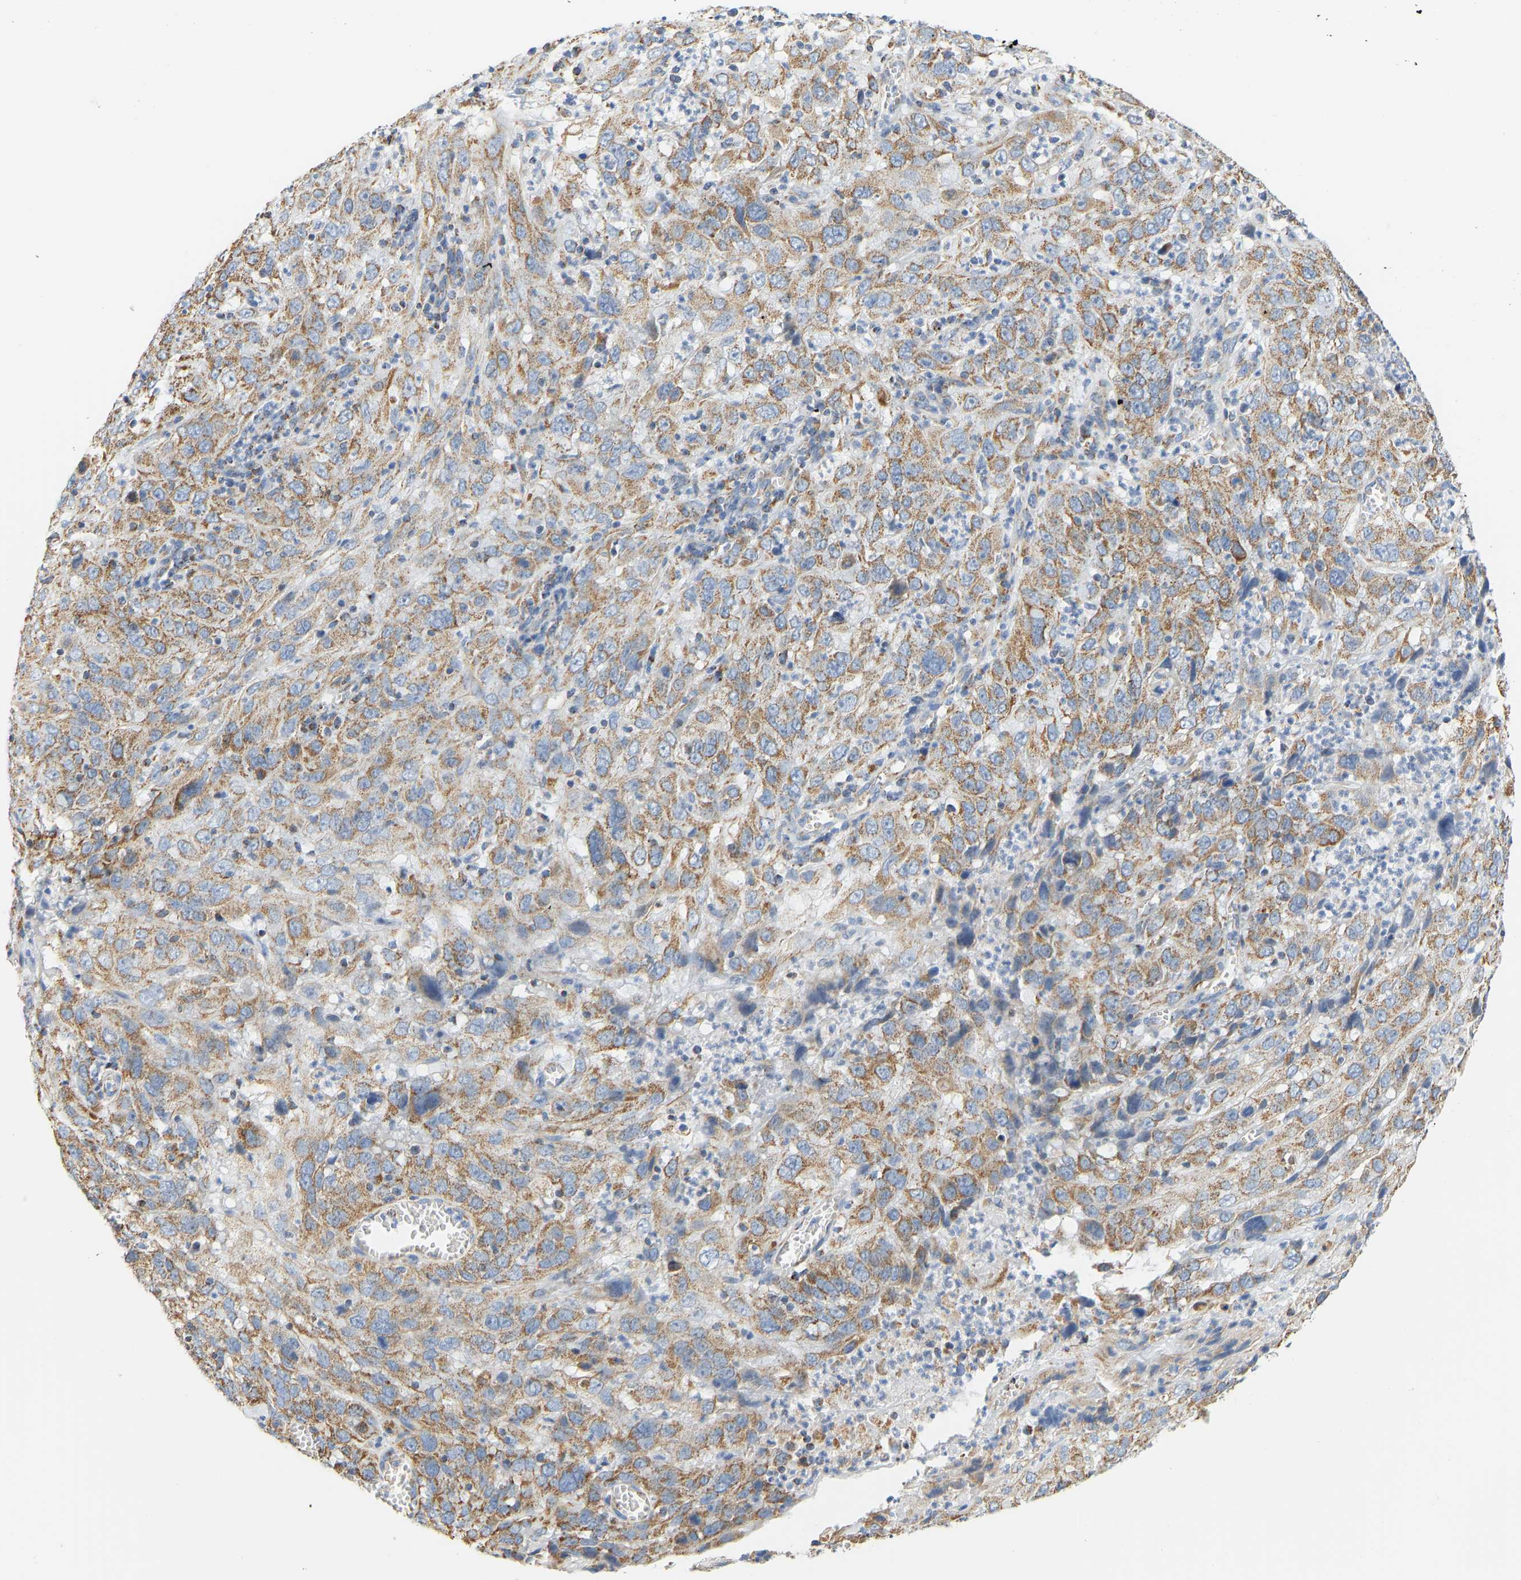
{"staining": {"intensity": "moderate", "quantity": ">75%", "location": "cytoplasmic/membranous"}, "tissue": "cervical cancer", "cell_type": "Tumor cells", "image_type": "cancer", "snomed": [{"axis": "morphology", "description": "Squamous cell carcinoma, NOS"}, {"axis": "topography", "description": "Cervix"}], "caption": "An IHC micrograph of tumor tissue is shown. Protein staining in brown shows moderate cytoplasmic/membranous positivity in cervical cancer (squamous cell carcinoma) within tumor cells.", "gene": "GRPEL2", "patient": {"sex": "female", "age": 32}}